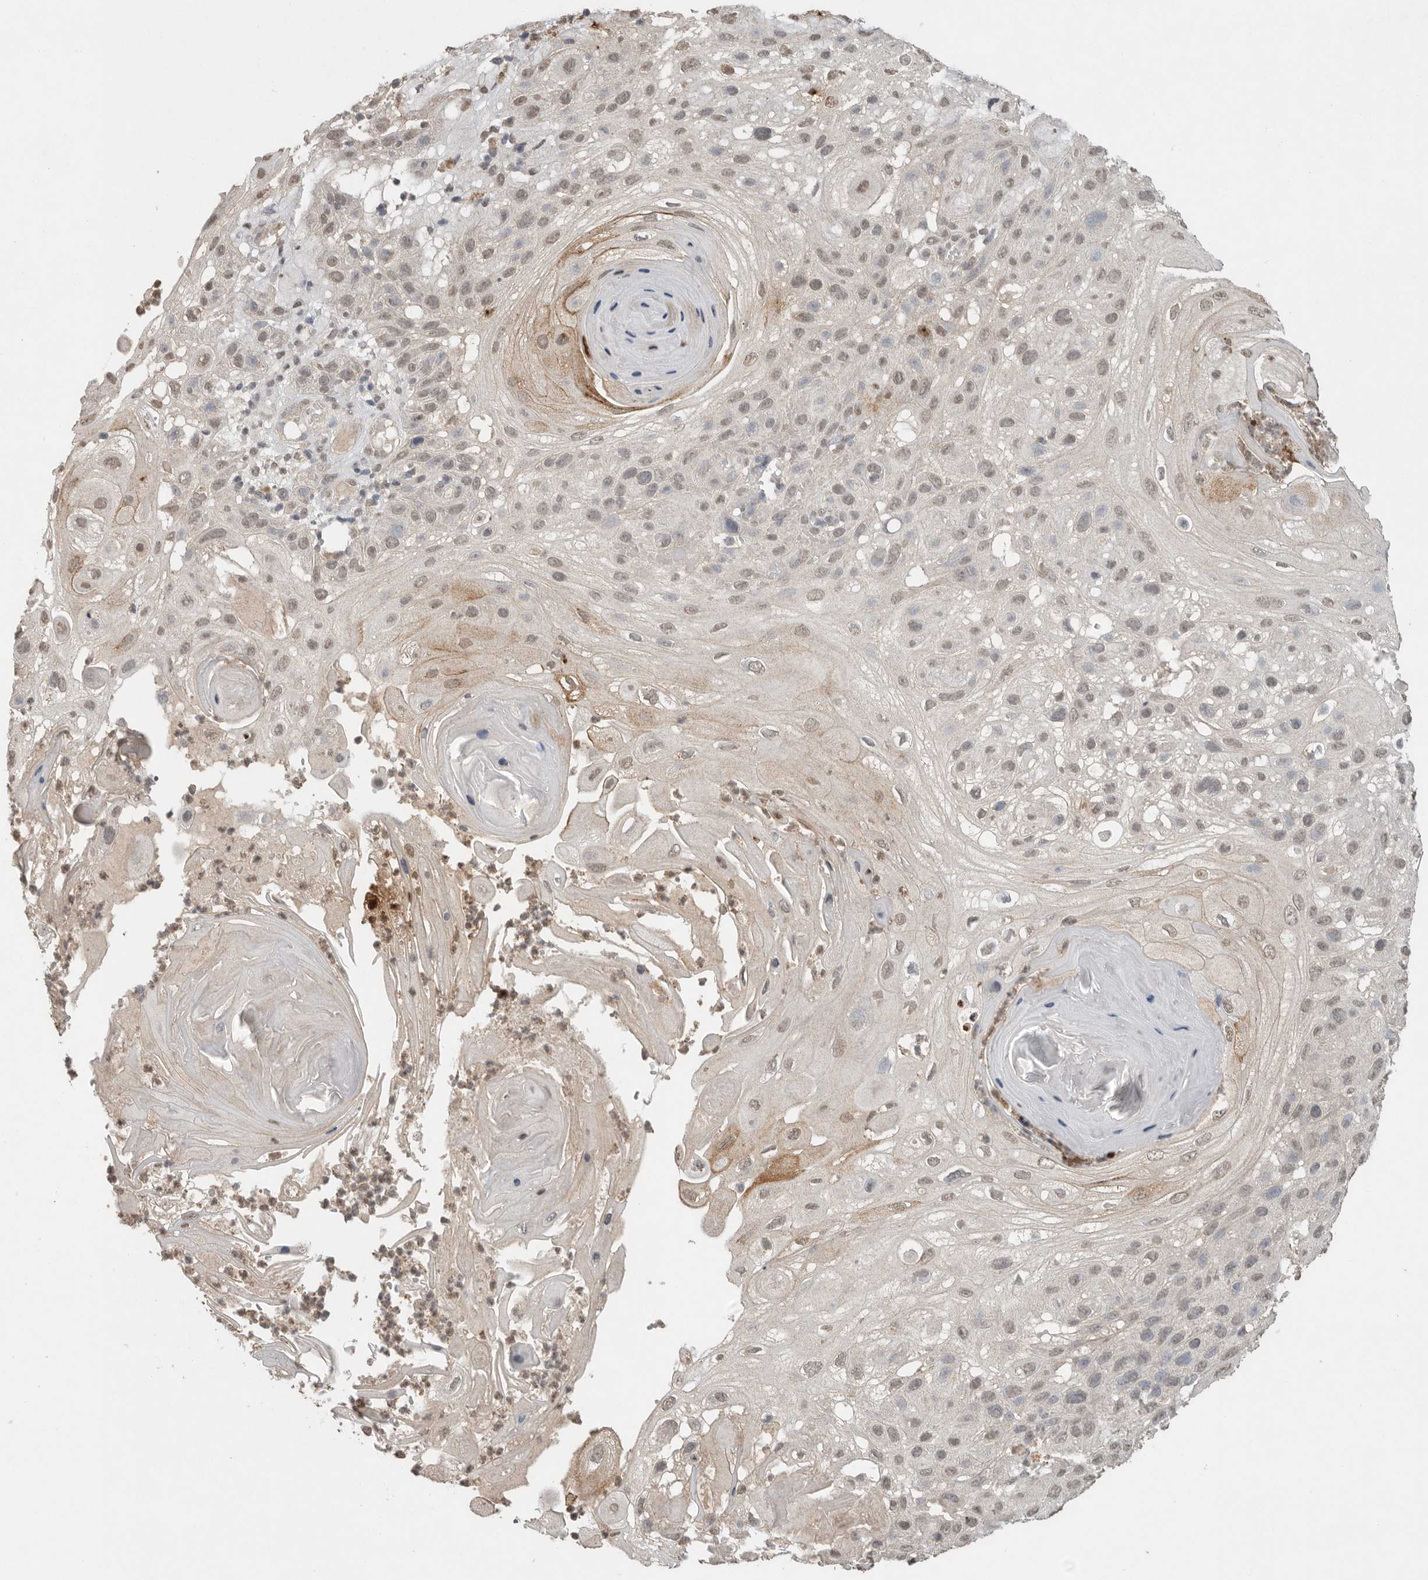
{"staining": {"intensity": "weak", "quantity": "25%-75%", "location": "nuclear"}, "tissue": "skin cancer", "cell_type": "Tumor cells", "image_type": "cancer", "snomed": [{"axis": "morphology", "description": "Normal tissue, NOS"}, {"axis": "morphology", "description": "Squamous cell carcinoma, NOS"}, {"axis": "topography", "description": "Skin"}], "caption": "About 25%-75% of tumor cells in skin squamous cell carcinoma display weak nuclear protein expression as visualized by brown immunohistochemical staining.", "gene": "KLK5", "patient": {"sex": "female", "age": 96}}